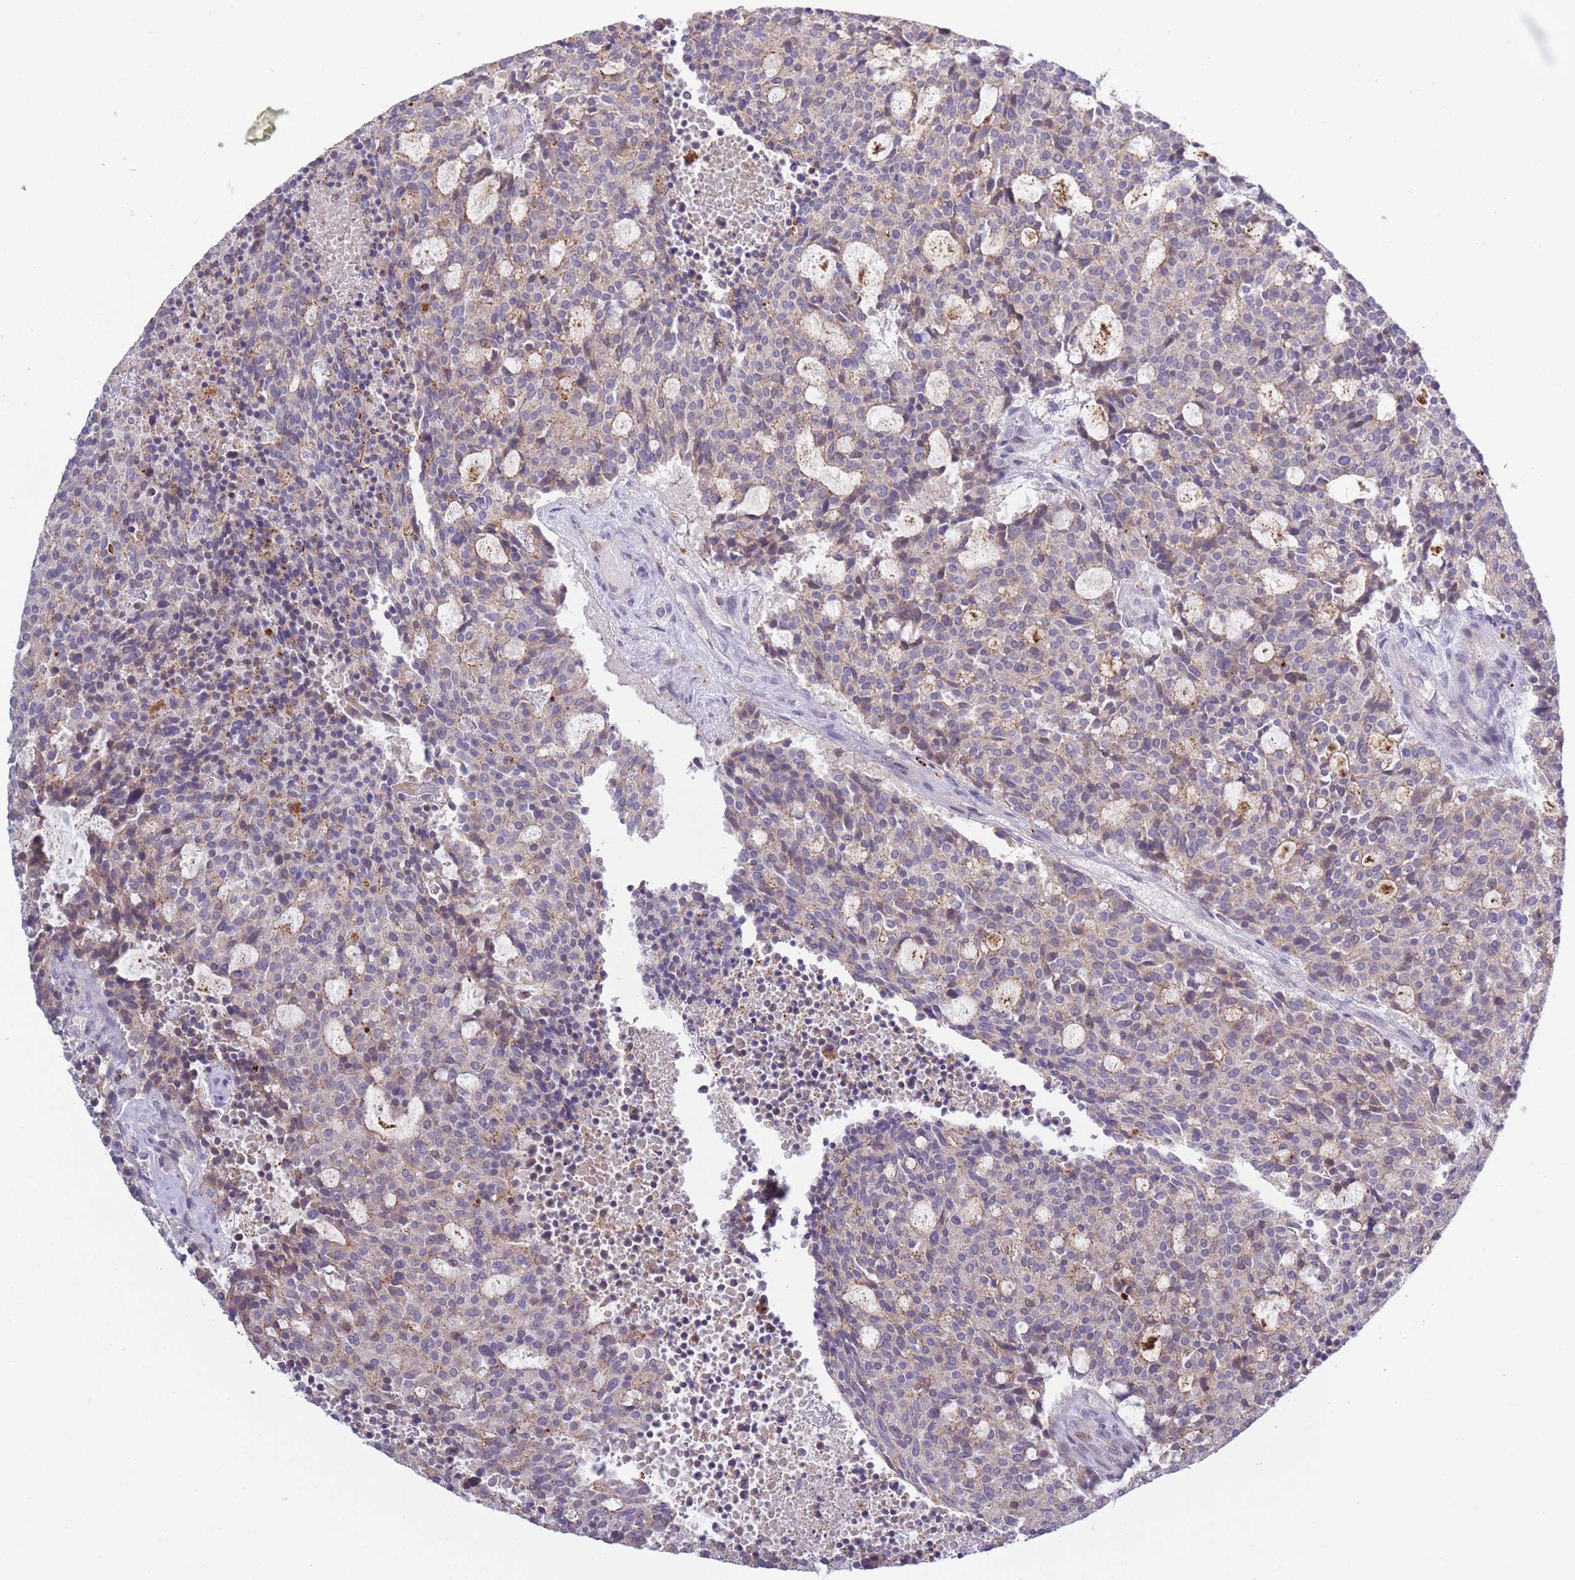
{"staining": {"intensity": "weak", "quantity": "25%-75%", "location": "cytoplasmic/membranous"}, "tissue": "carcinoid", "cell_type": "Tumor cells", "image_type": "cancer", "snomed": [{"axis": "morphology", "description": "Carcinoid, malignant, NOS"}, {"axis": "topography", "description": "Pancreas"}], "caption": "Weak cytoplasmic/membranous staining for a protein is present in approximately 25%-75% of tumor cells of carcinoid (malignant) using IHC.", "gene": "TRIM61", "patient": {"sex": "female", "age": 54}}